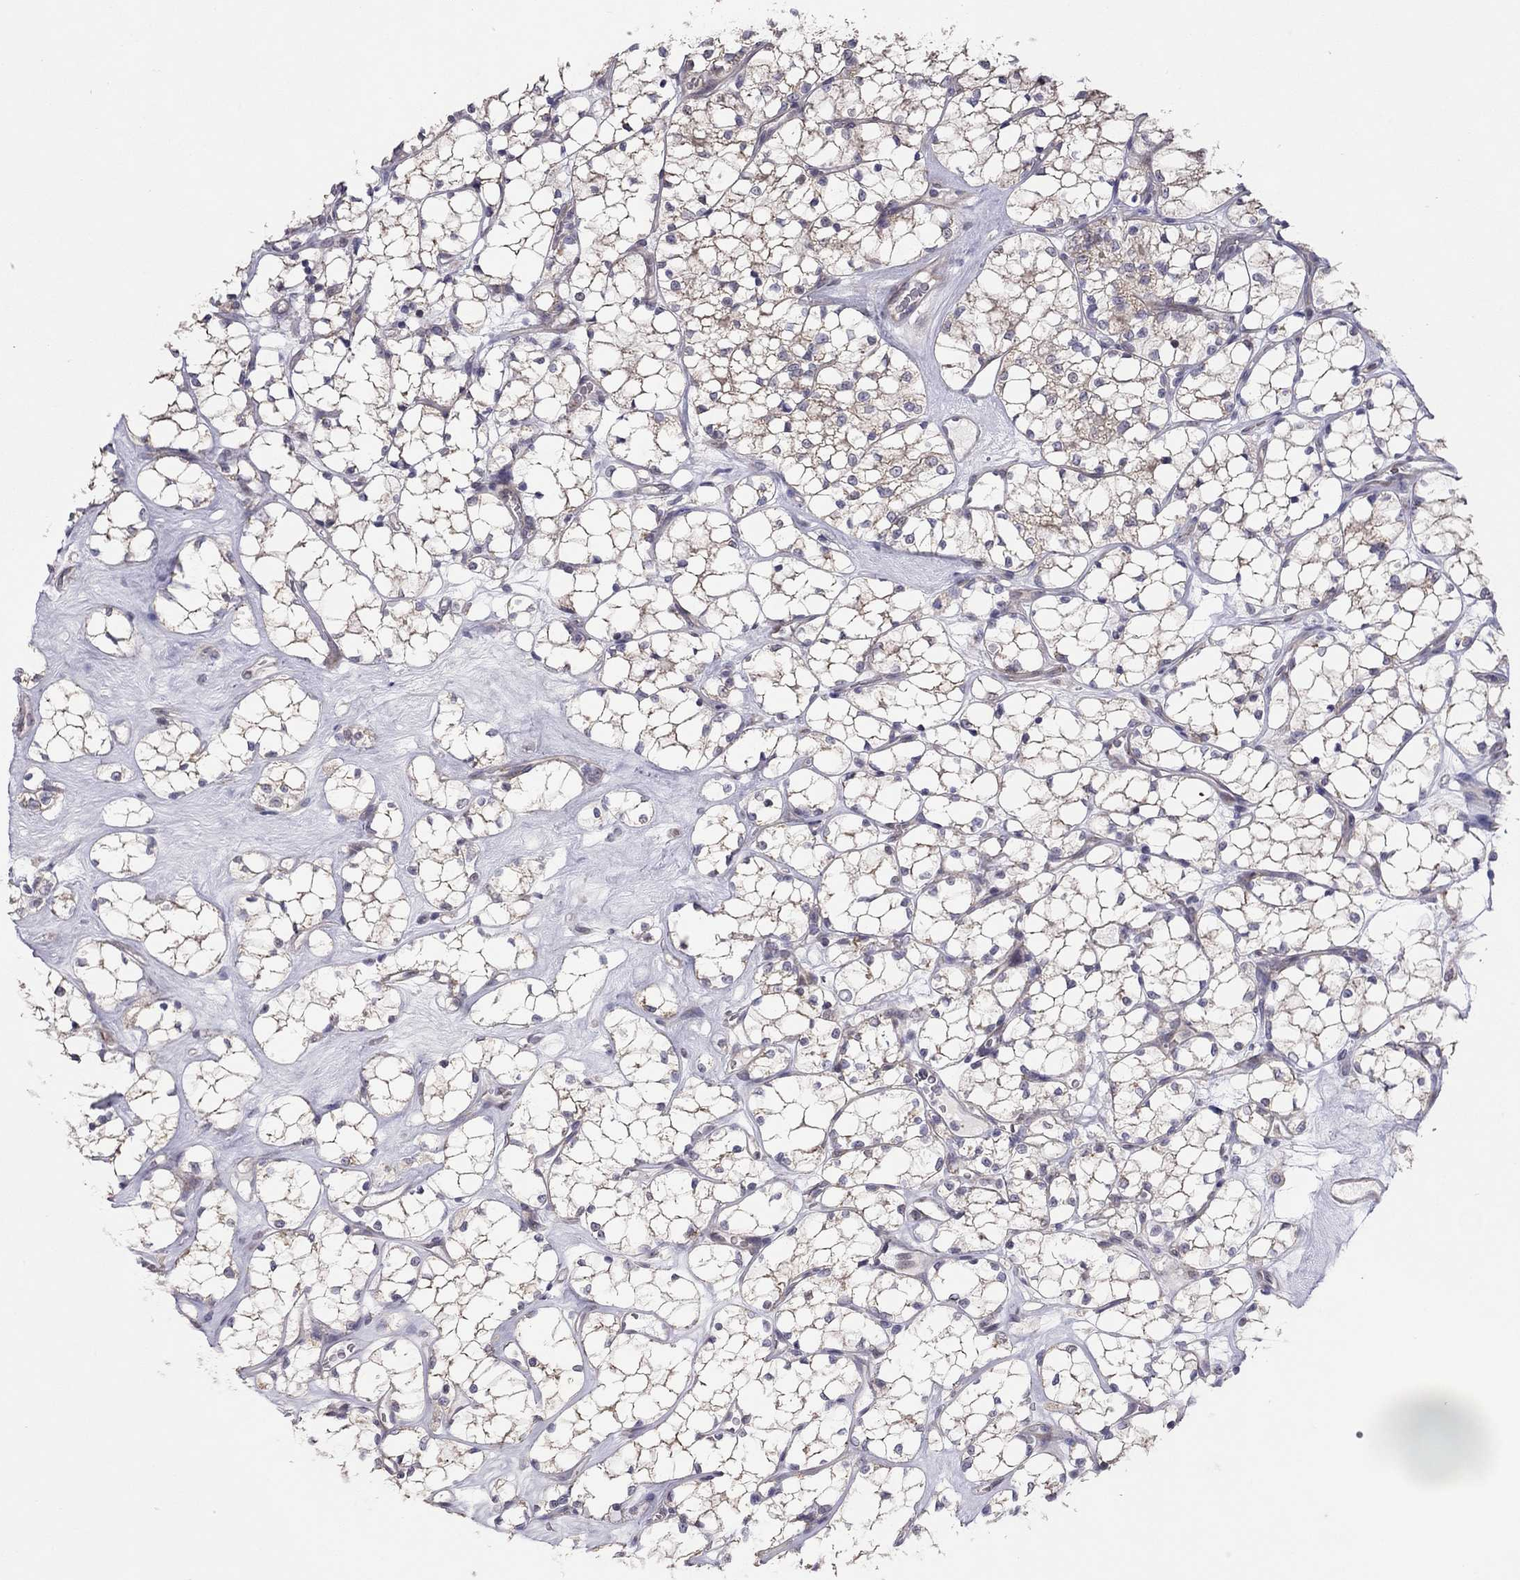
{"staining": {"intensity": "moderate", "quantity": ">75%", "location": "cytoplasmic/membranous"}, "tissue": "renal cancer", "cell_type": "Tumor cells", "image_type": "cancer", "snomed": [{"axis": "morphology", "description": "Adenocarcinoma, NOS"}, {"axis": "topography", "description": "Kidney"}], "caption": "DAB immunohistochemical staining of human adenocarcinoma (renal) shows moderate cytoplasmic/membranous protein expression in approximately >75% of tumor cells. The staining was performed using DAB (3,3'-diaminobenzidine), with brown indicating positive protein expression. Nuclei are stained blue with hematoxylin.", "gene": "SYTL2", "patient": {"sex": "female", "age": 69}}